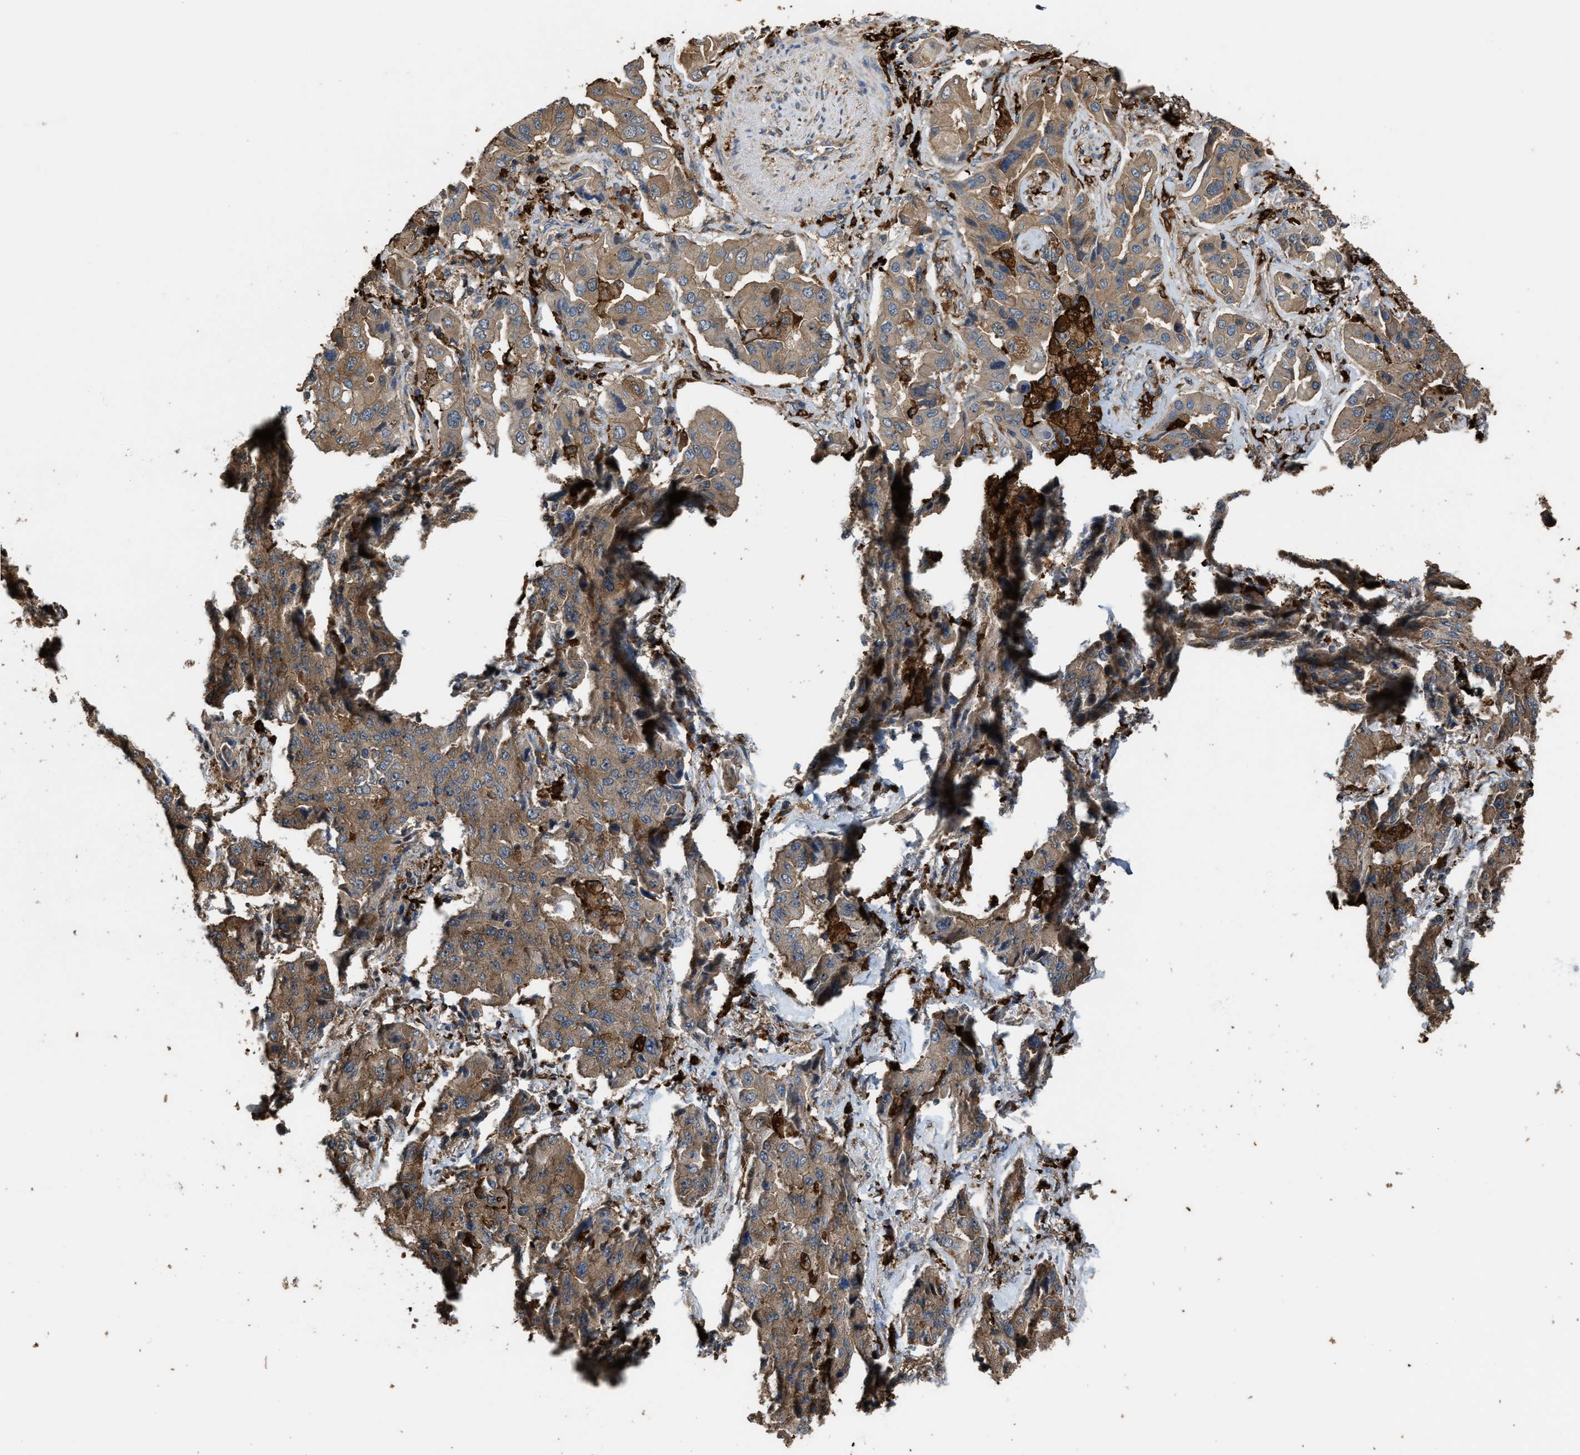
{"staining": {"intensity": "moderate", "quantity": ">75%", "location": "cytoplasmic/membranous"}, "tissue": "lung cancer", "cell_type": "Tumor cells", "image_type": "cancer", "snomed": [{"axis": "morphology", "description": "Adenocarcinoma, NOS"}, {"axis": "topography", "description": "Lung"}], "caption": "Tumor cells reveal medium levels of moderate cytoplasmic/membranous positivity in approximately >75% of cells in human lung cancer.", "gene": "ATIC", "patient": {"sex": "female", "age": 65}}